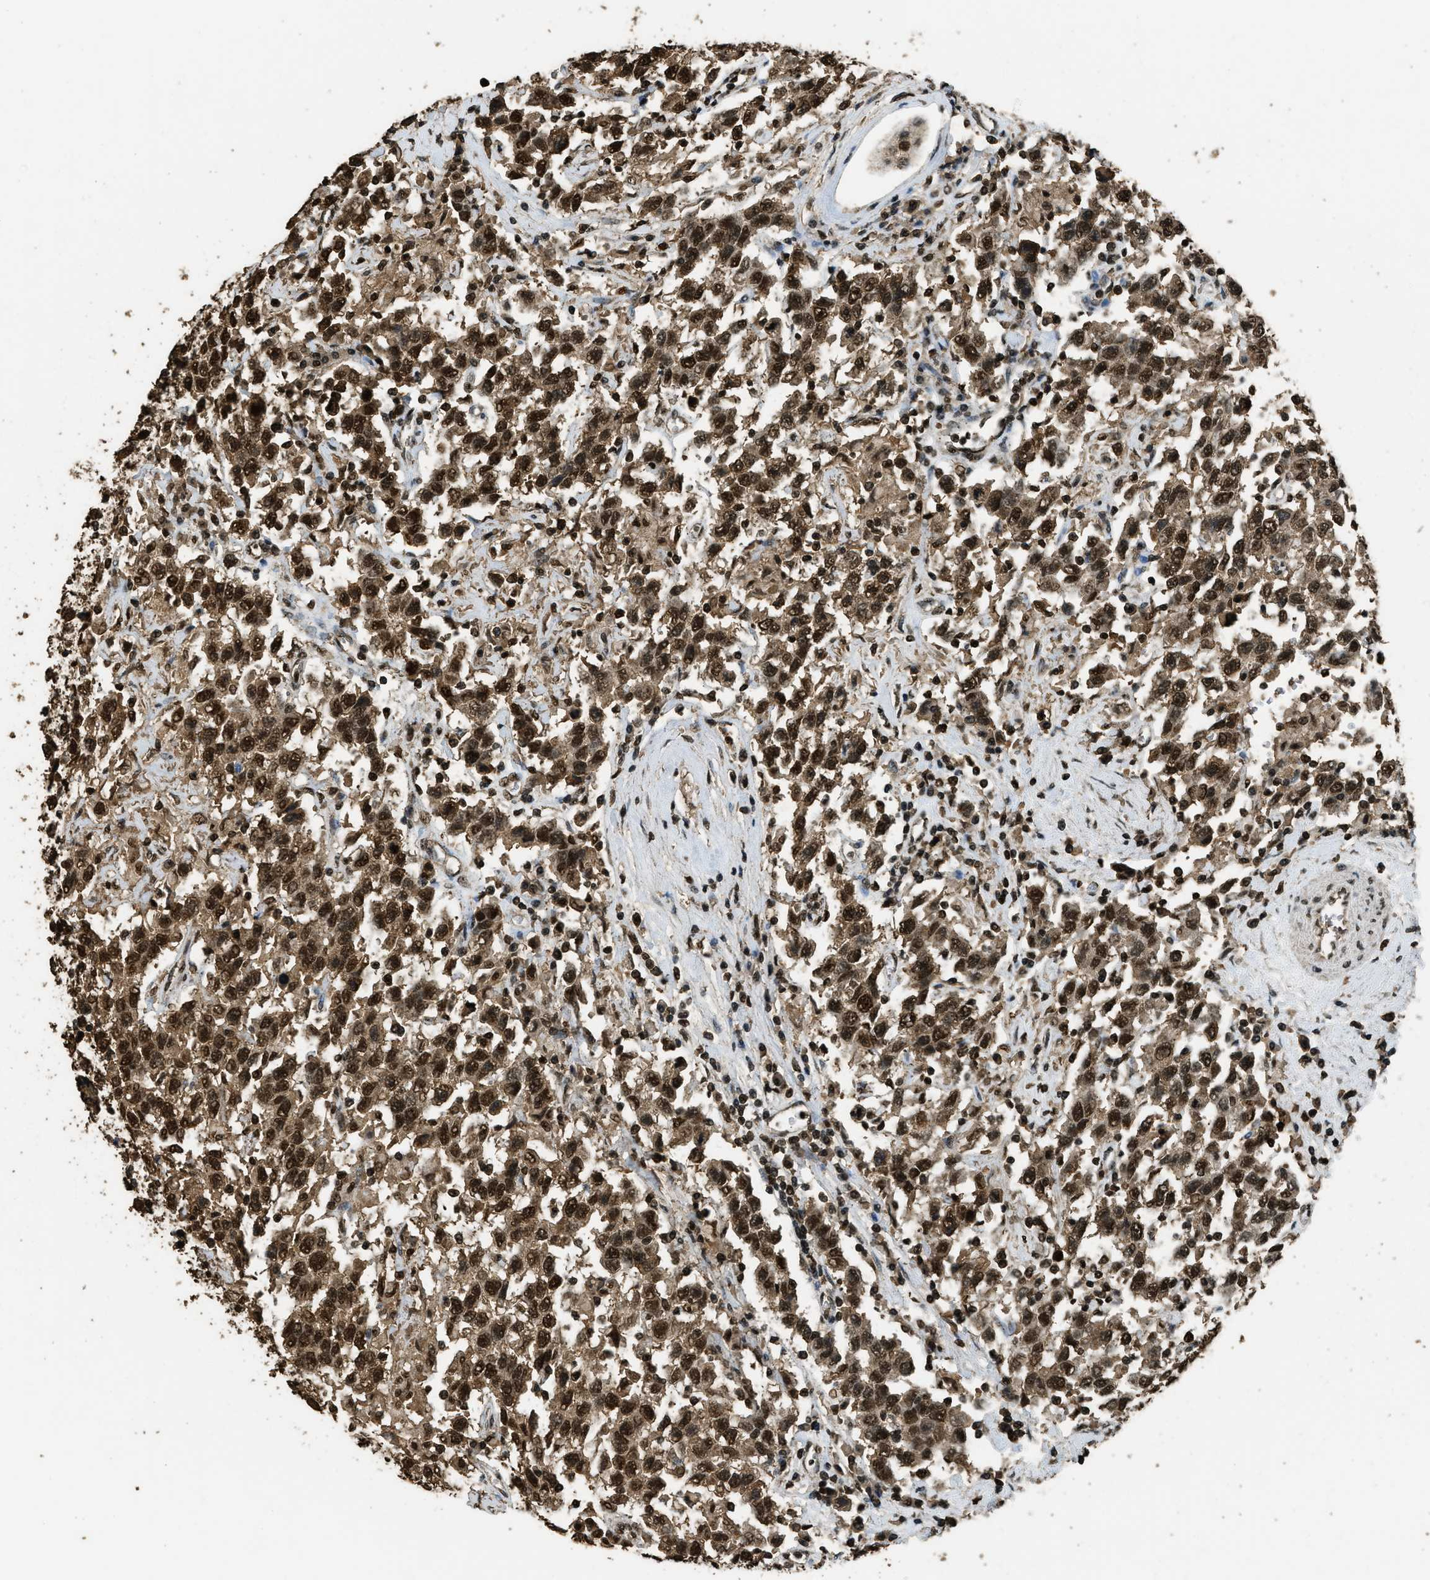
{"staining": {"intensity": "strong", "quantity": ">75%", "location": "cytoplasmic/membranous,nuclear"}, "tissue": "testis cancer", "cell_type": "Tumor cells", "image_type": "cancer", "snomed": [{"axis": "morphology", "description": "Seminoma, NOS"}, {"axis": "topography", "description": "Testis"}], "caption": "Testis seminoma stained with DAB immunohistochemistry demonstrates high levels of strong cytoplasmic/membranous and nuclear staining in approximately >75% of tumor cells.", "gene": "MYB", "patient": {"sex": "male", "age": 41}}